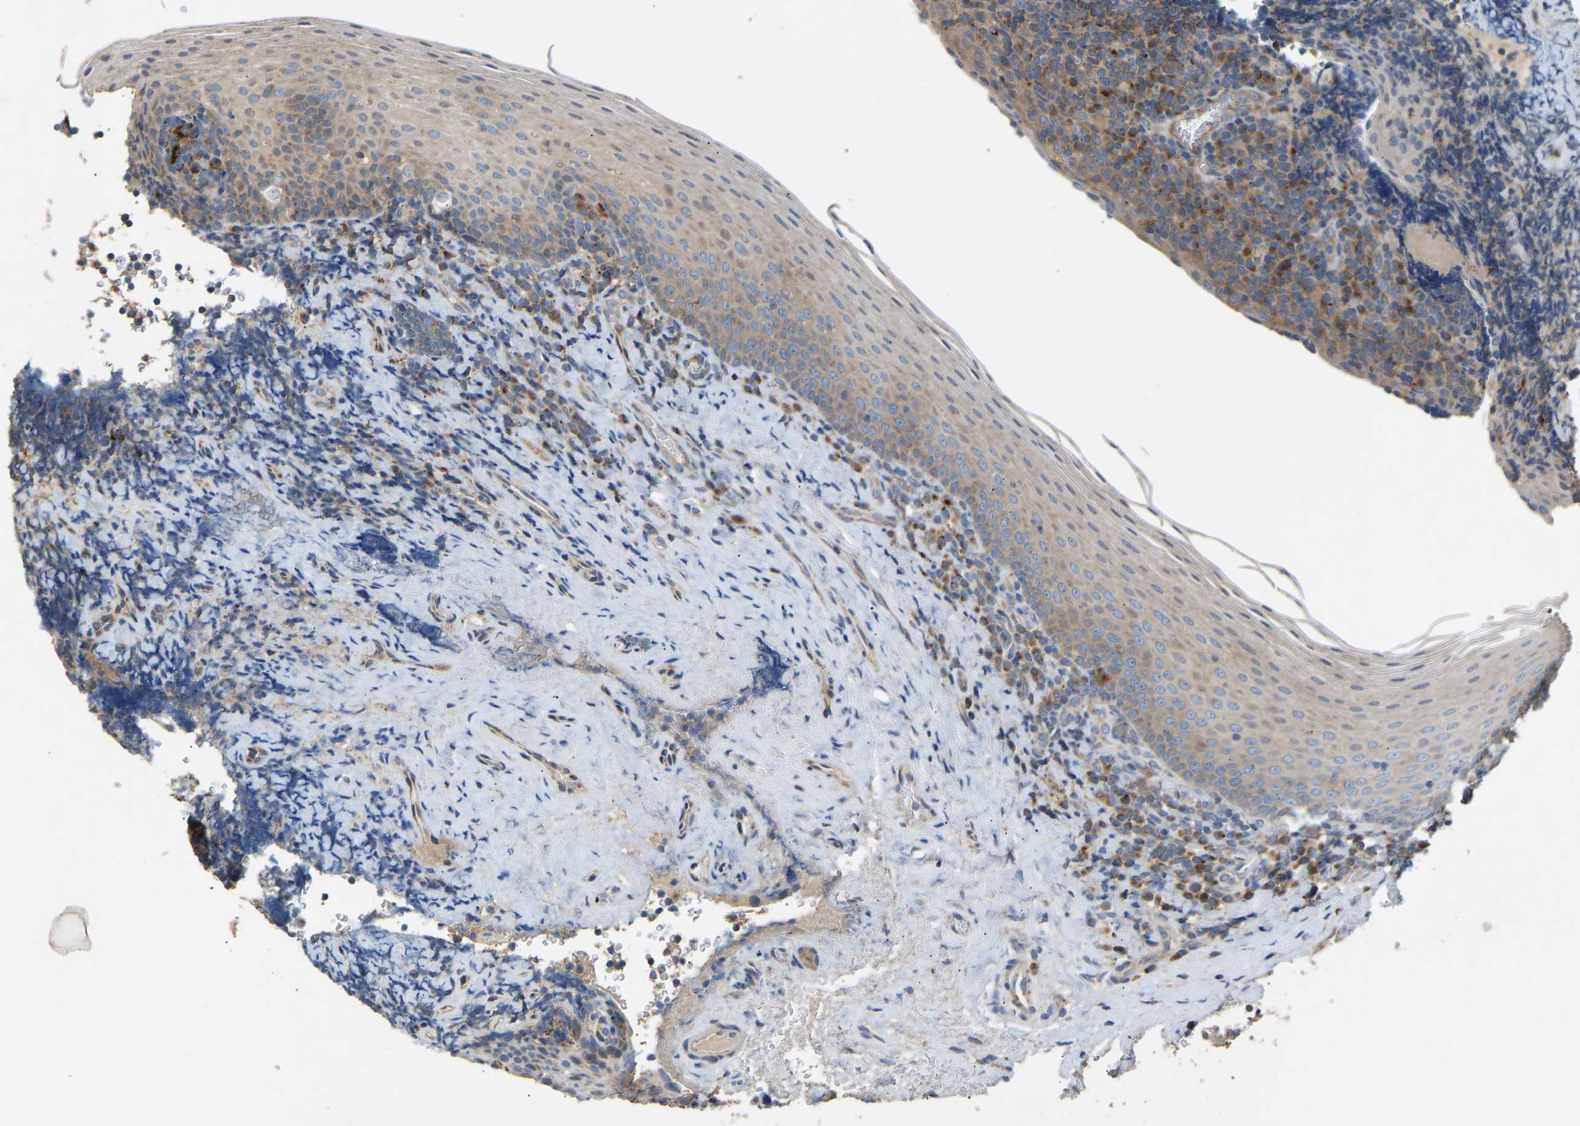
{"staining": {"intensity": "weak", "quantity": "<25%", "location": "cytoplasmic/membranous"}, "tissue": "tonsil", "cell_type": "Germinal center cells", "image_type": "normal", "snomed": [{"axis": "morphology", "description": "Normal tissue, NOS"}, {"axis": "morphology", "description": "Inflammation, NOS"}, {"axis": "topography", "description": "Tonsil"}], "caption": "The image displays no significant positivity in germinal center cells of tonsil.", "gene": "RGP1", "patient": {"sex": "female", "age": 31}}